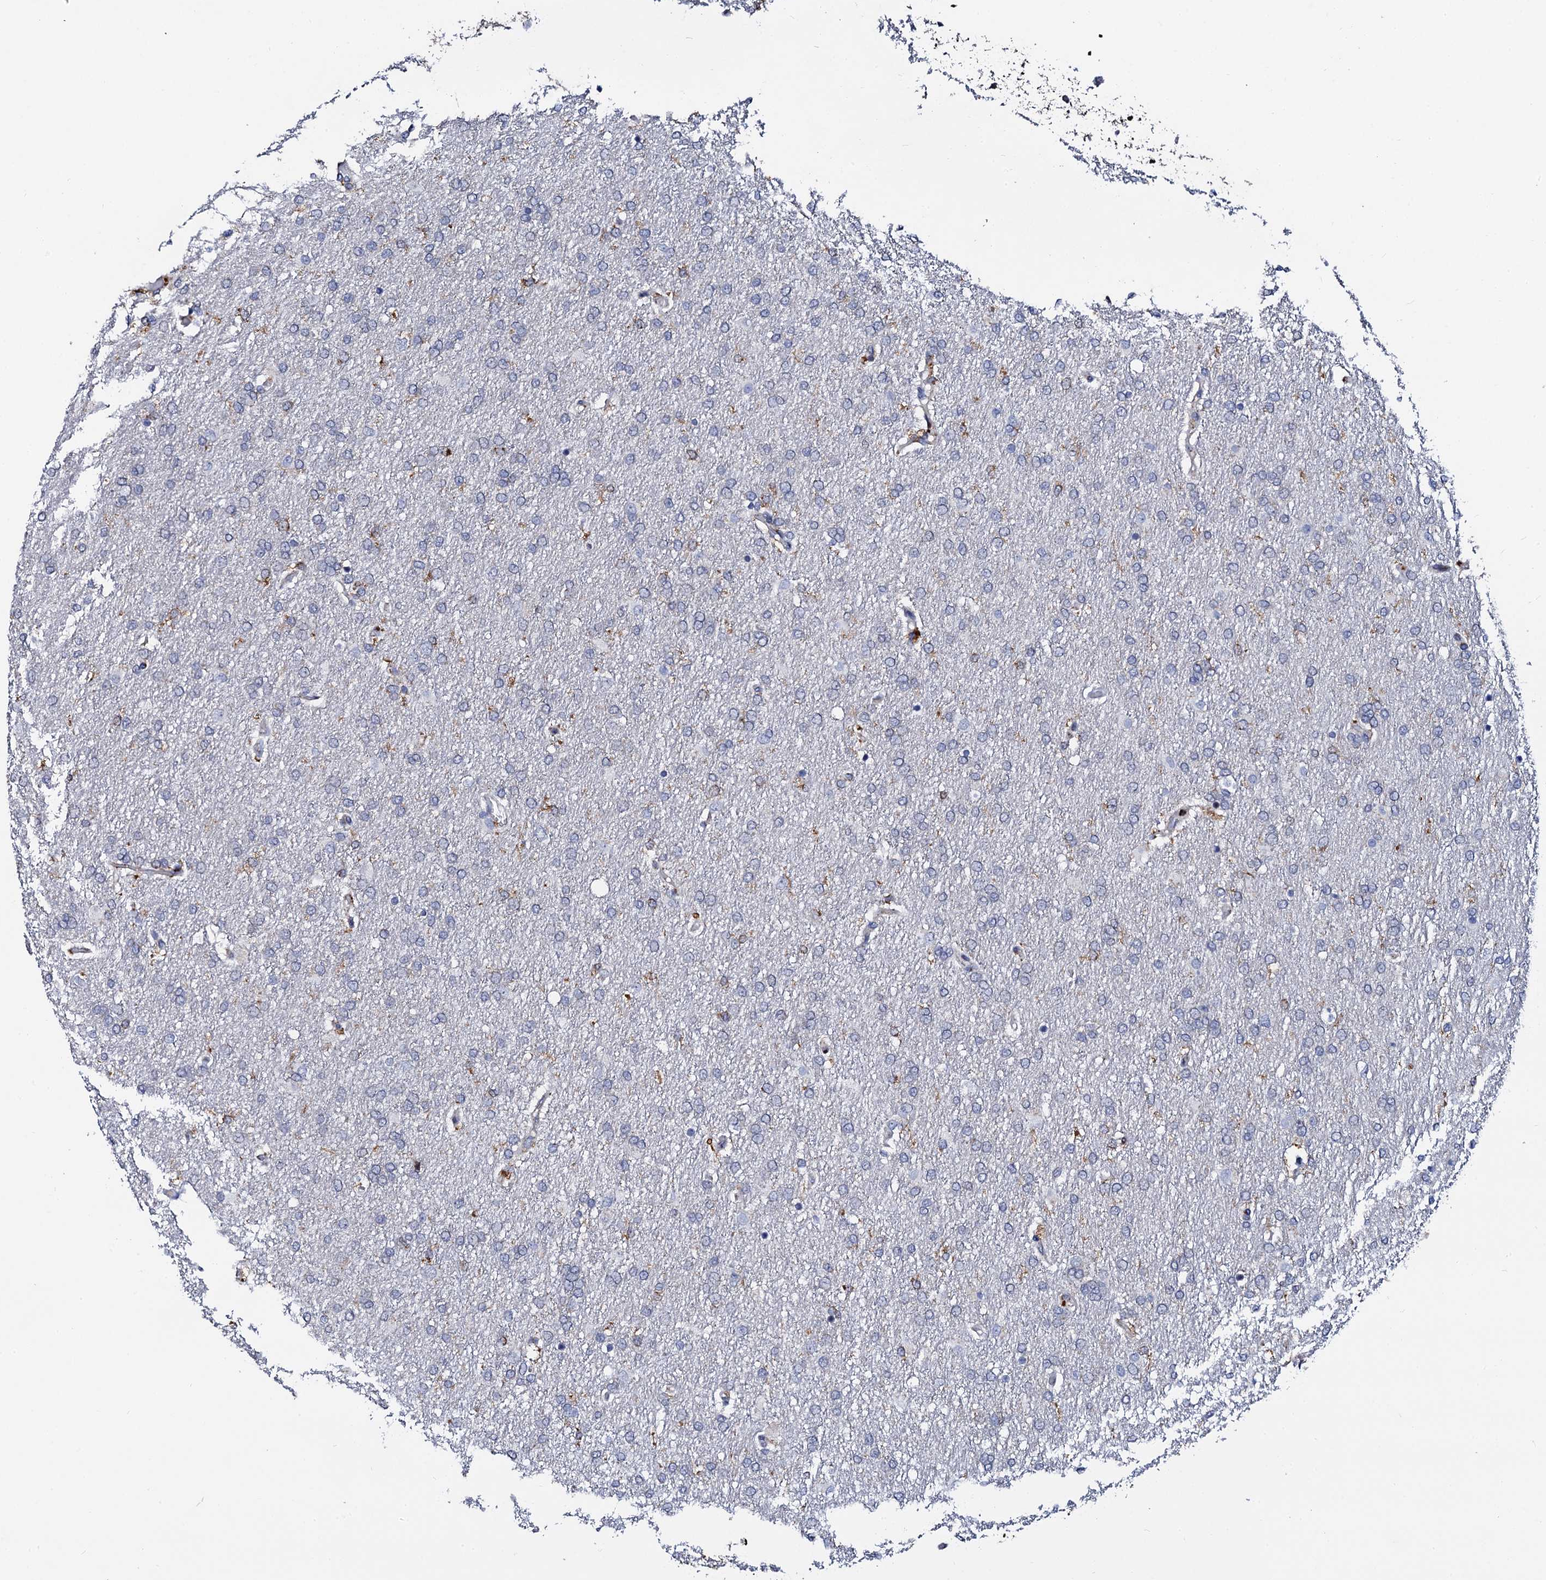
{"staining": {"intensity": "negative", "quantity": "none", "location": "none"}, "tissue": "glioma", "cell_type": "Tumor cells", "image_type": "cancer", "snomed": [{"axis": "morphology", "description": "Glioma, malignant, High grade"}, {"axis": "topography", "description": "Brain"}], "caption": "Tumor cells are negative for brown protein staining in malignant high-grade glioma.", "gene": "TCIRG1", "patient": {"sex": "male", "age": 72}}